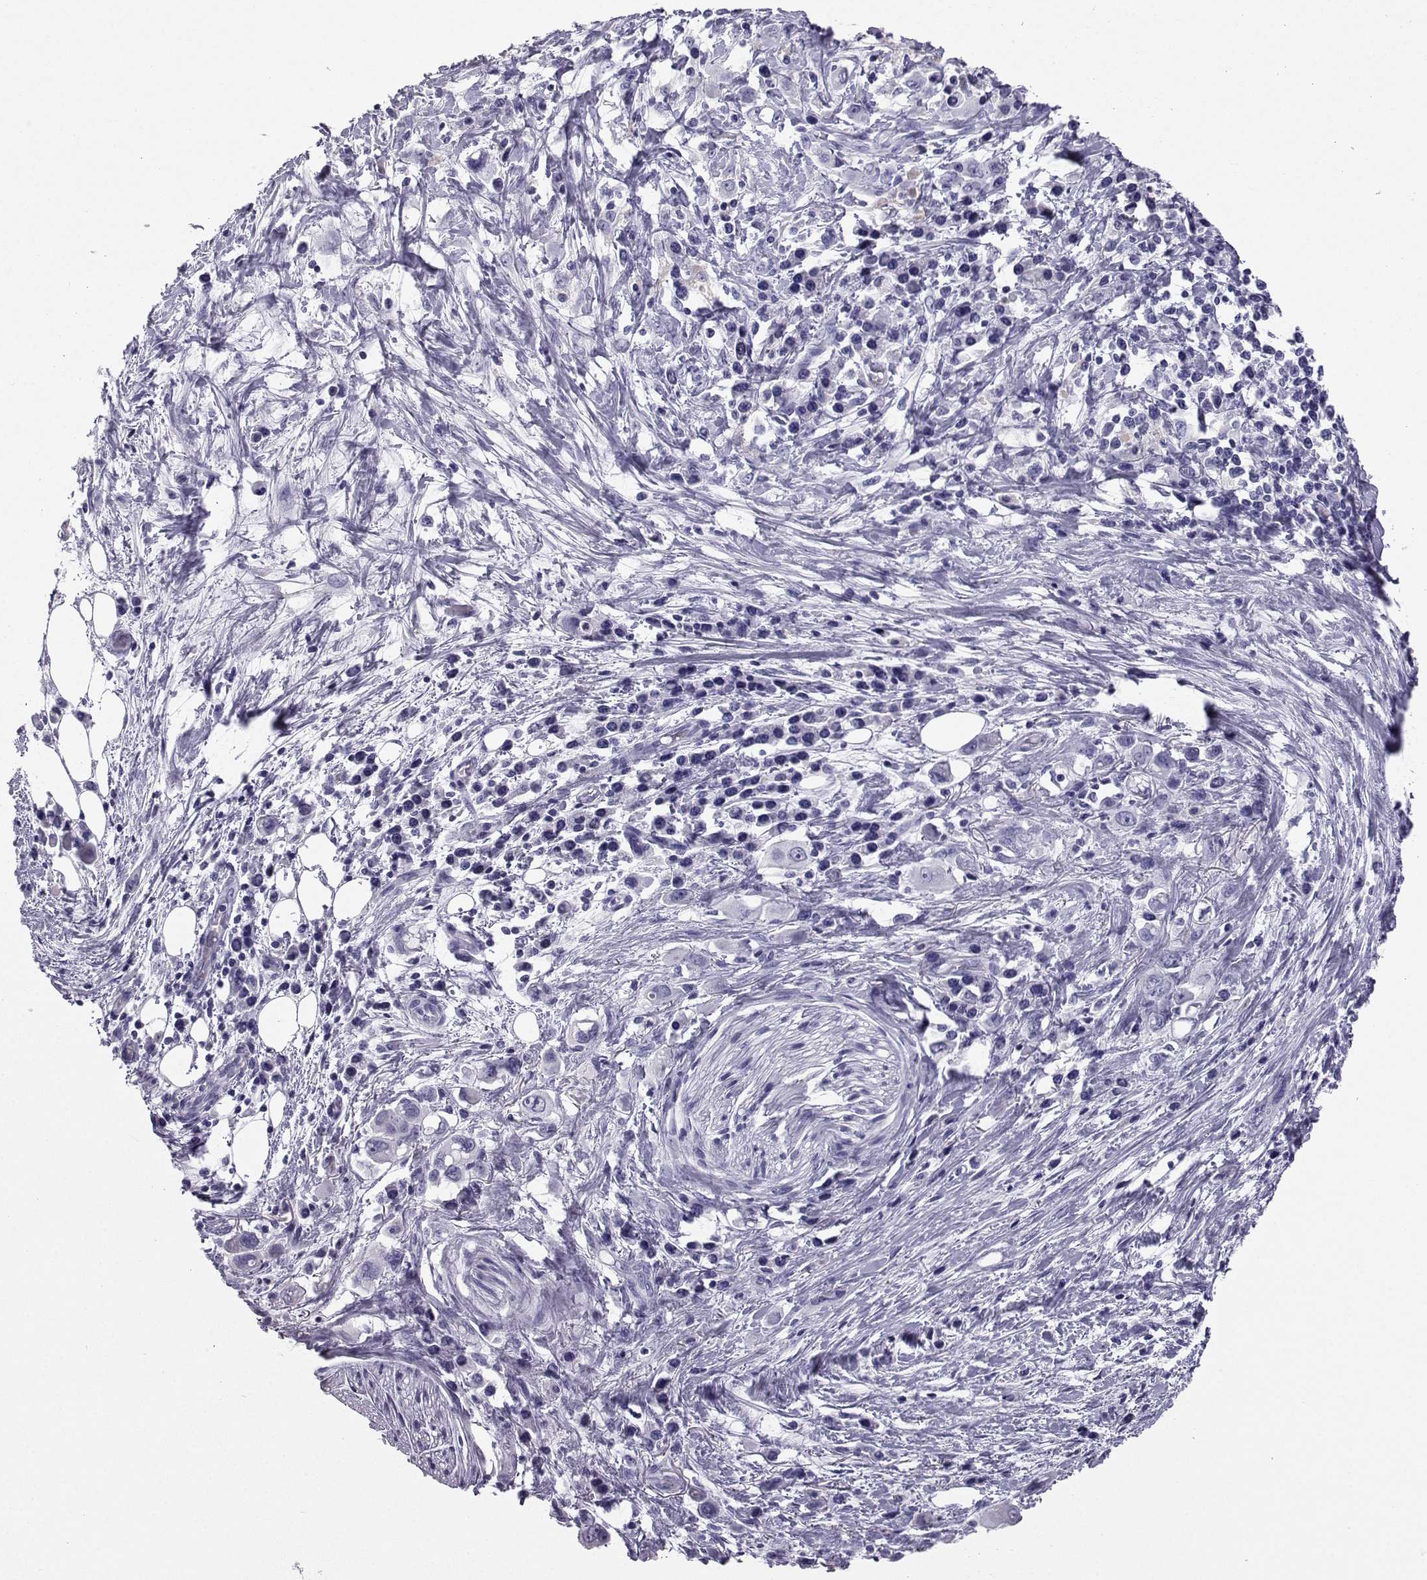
{"staining": {"intensity": "negative", "quantity": "none", "location": "none"}, "tissue": "stomach cancer", "cell_type": "Tumor cells", "image_type": "cancer", "snomed": [{"axis": "morphology", "description": "Adenocarcinoma, NOS"}, {"axis": "topography", "description": "Stomach, upper"}], "caption": "High magnification brightfield microscopy of stomach adenocarcinoma stained with DAB (brown) and counterstained with hematoxylin (blue): tumor cells show no significant positivity.", "gene": "SST", "patient": {"sex": "male", "age": 75}}